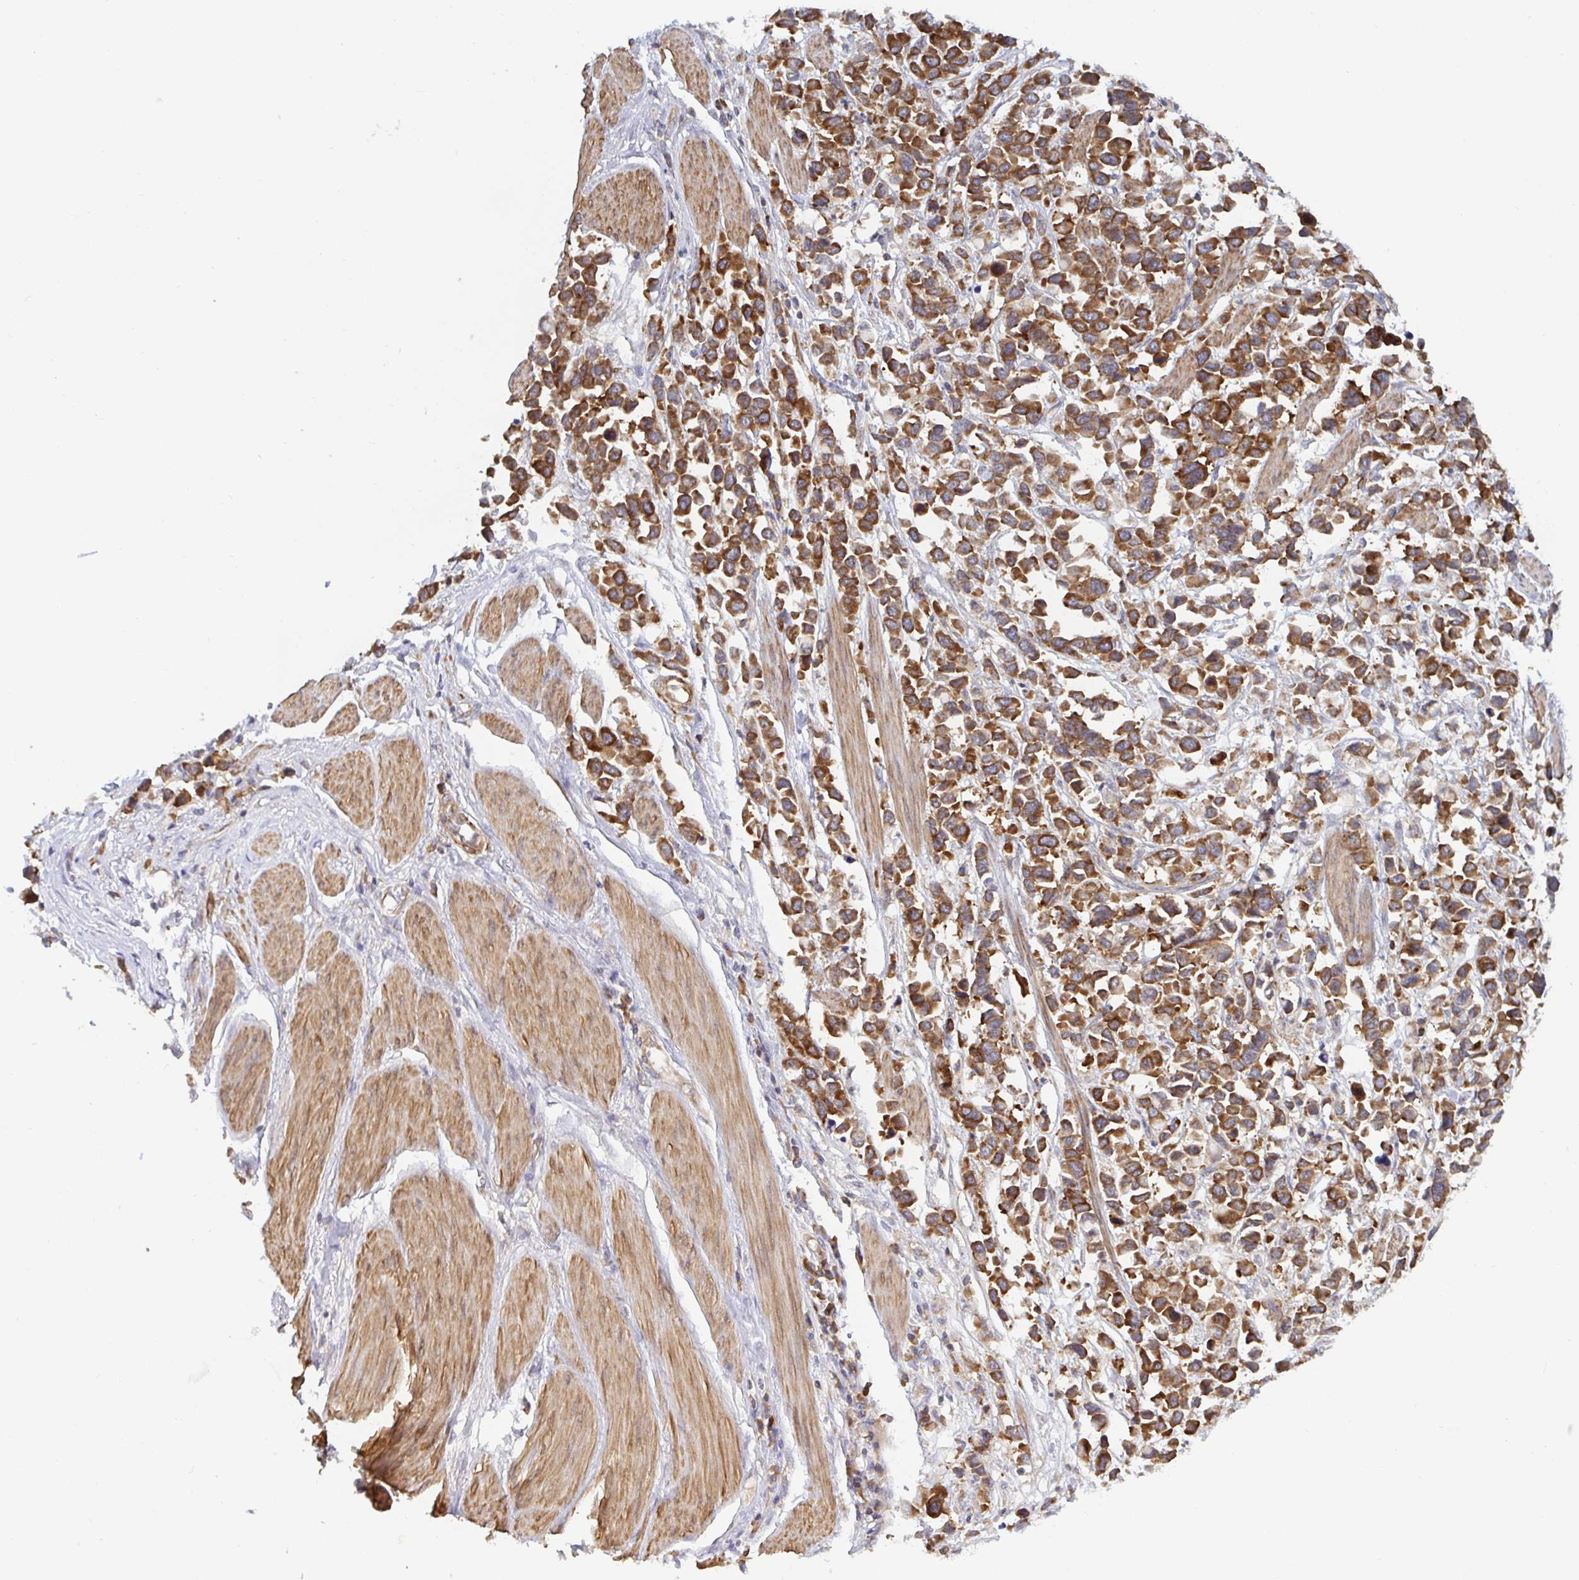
{"staining": {"intensity": "strong", "quantity": ">75%", "location": "cytoplasmic/membranous"}, "tissue": "stomach cancer", "cell_type": "Tumor cells", "image_type": "cancer", "snomed": [{"axis": "morphology", "description": "Adenocarcinoma, NOS"}, {"axis": "topography", "description": "Stomach"}], "caption": "The photomicrograph demonstrates a brown stain indicating the presence of a protein in the cytoplasmic/membranous of tumor cells in stomach cancer (adenocarcinoma).", "gene": "LARP1", "patient": {"sex": "female", "age": 81}}